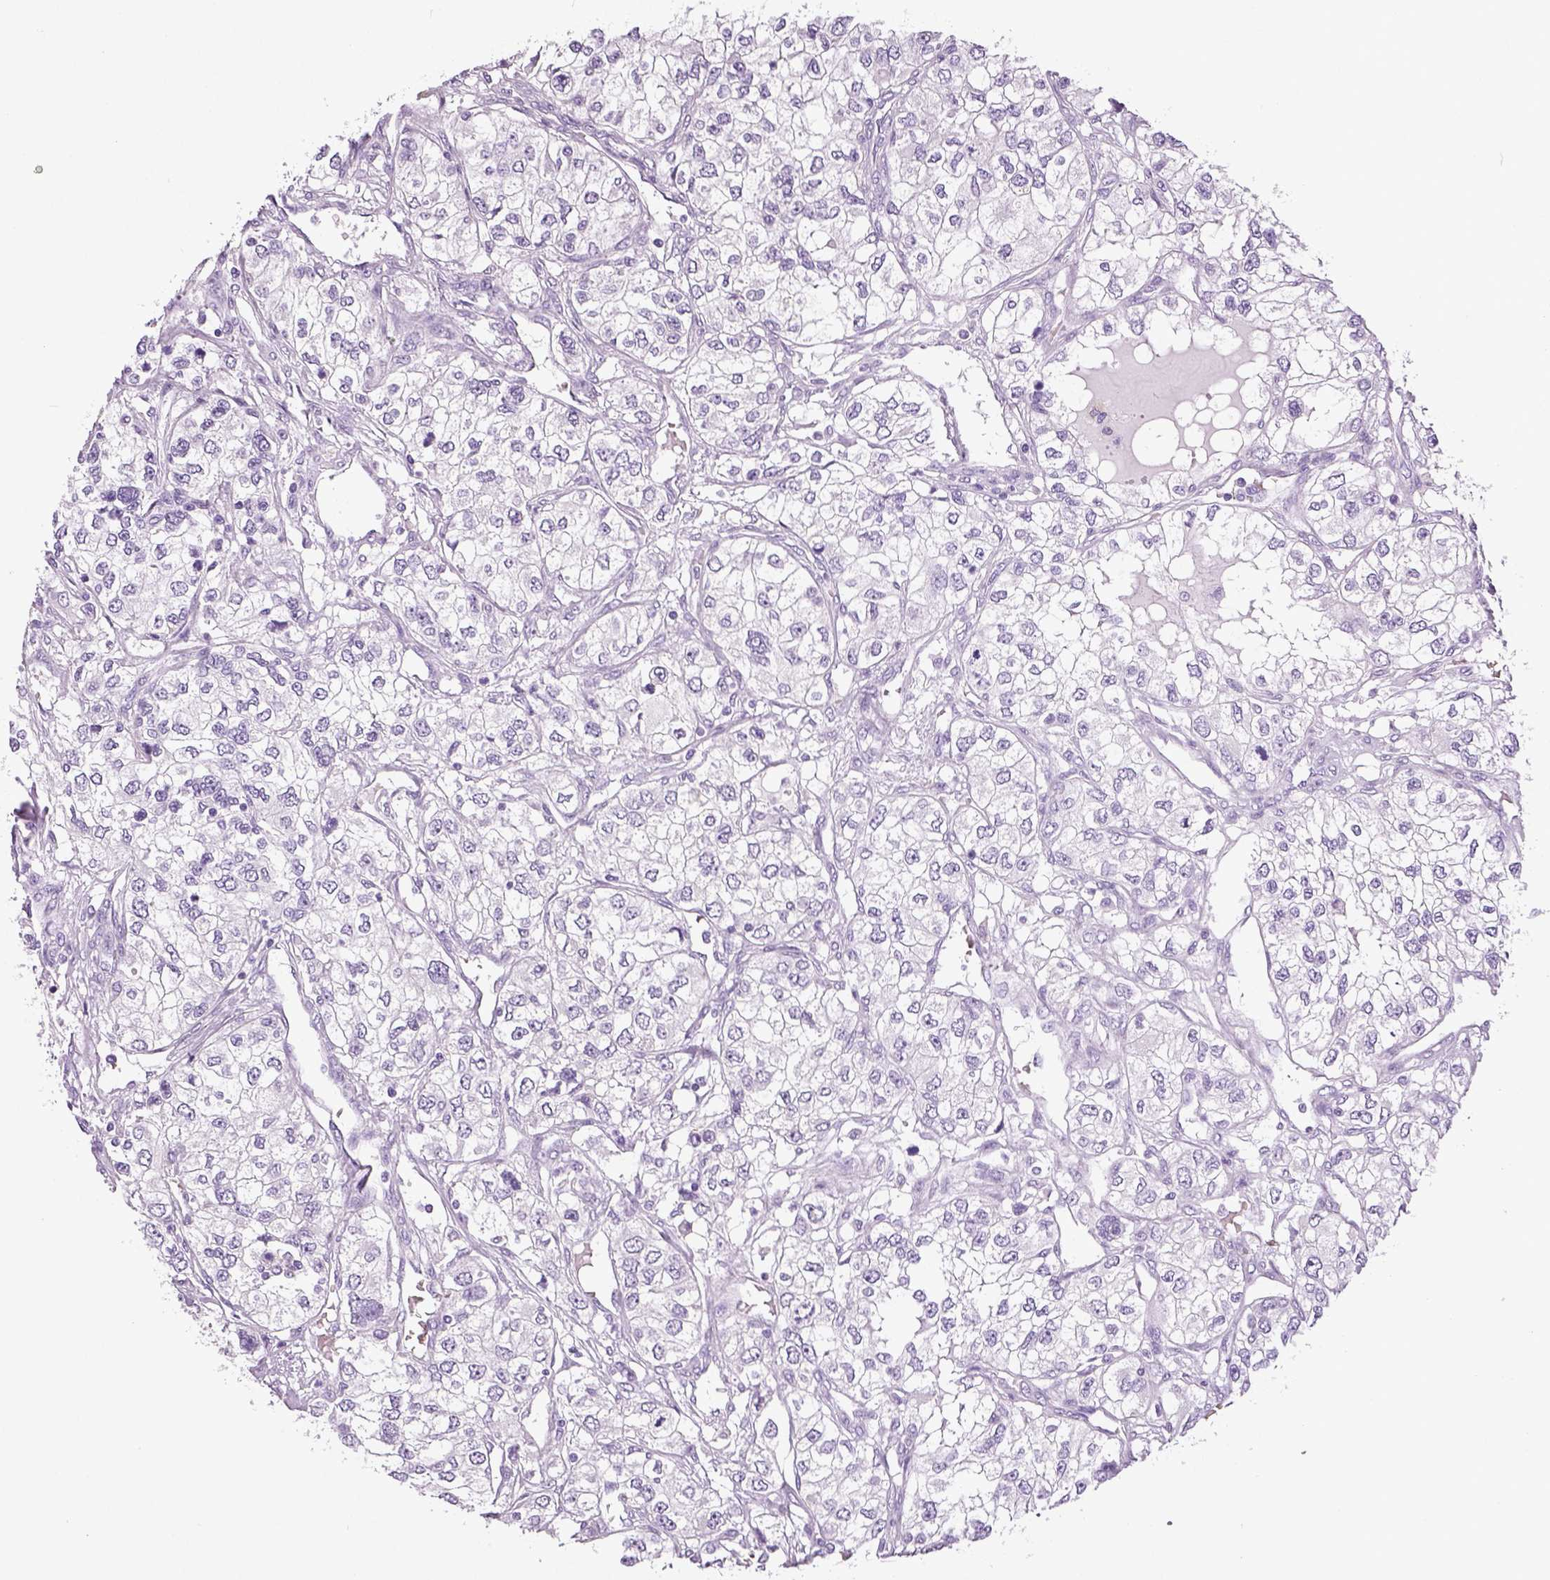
{"staining": {"intensity": "negative", "quantity": "none", "location": "none"}, "tissue": "renal cancer", "cell_type": "Tumor cells", "image_type": "cancer", "snomed": [{"axis": "morphology", "description": "Adenocarcinoma, NOS"}, {"axis": "topography", "description": "Kidney"}], "caption": "This is an immunohistochemistry (IHC) histopathology image of renal cancer. There is no staining in tumor cells.", "gene": "NECAB2", "patient": {"sex": "female", "age": 59}}